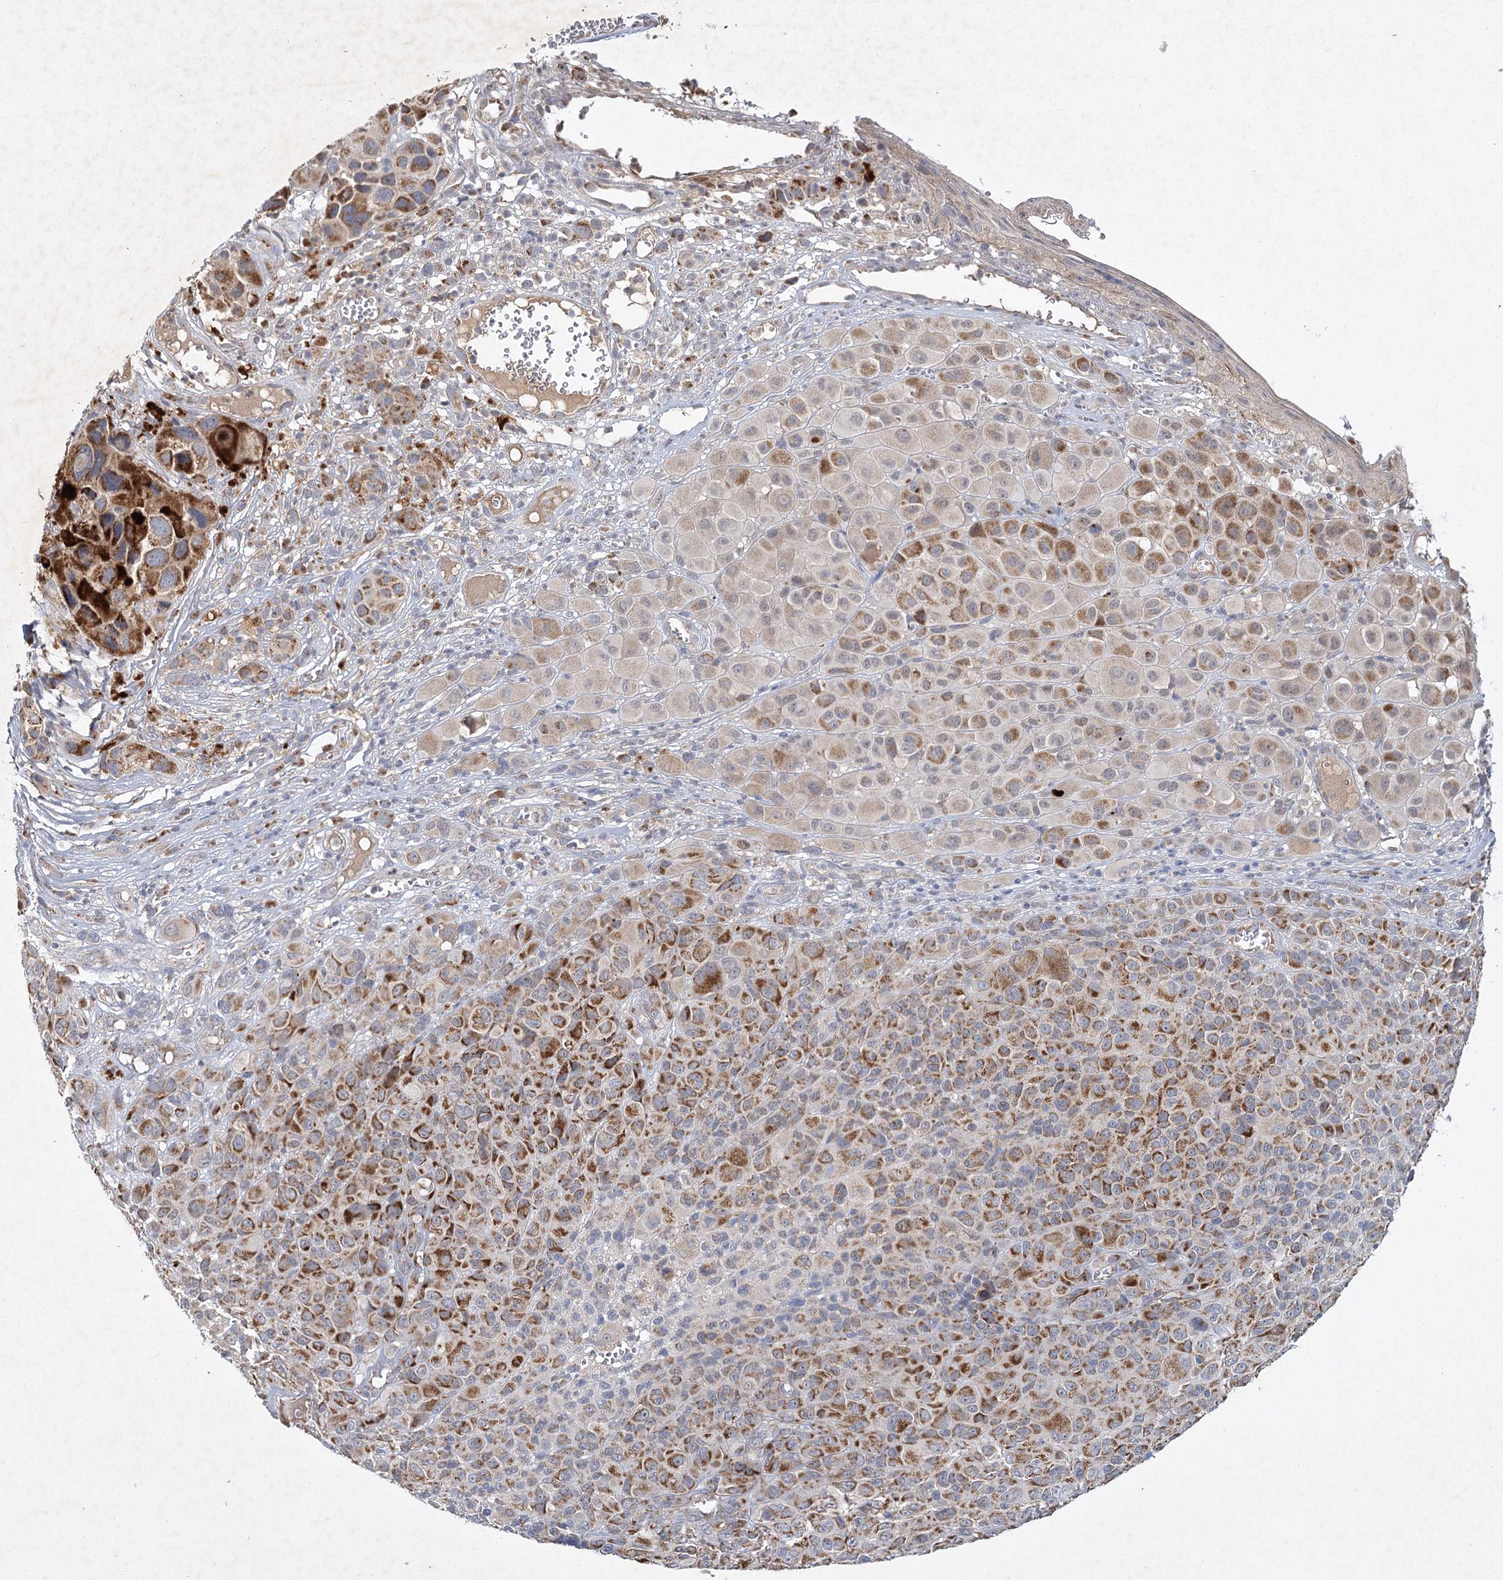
{"staining": {"intensity": "strong", "quantity": ">75%", "location": "cytoplasmic/membranous"}, "tissue": "melanoma", "cell_type": "Tumor cells", "image_type": "cancer", "snomed": [{"axis": "morphology", "description": "Malignant melanoma, NOS"}, {"axis": "topography", "description": "Skin of trunk"}], "caption": "Strong cytoplasmic/membranous protein expression is seen in about >75% of tumor cells in malignant melanoma.", "gene": "MRPL44", "patient": {"sex": "male", "age": 71}}